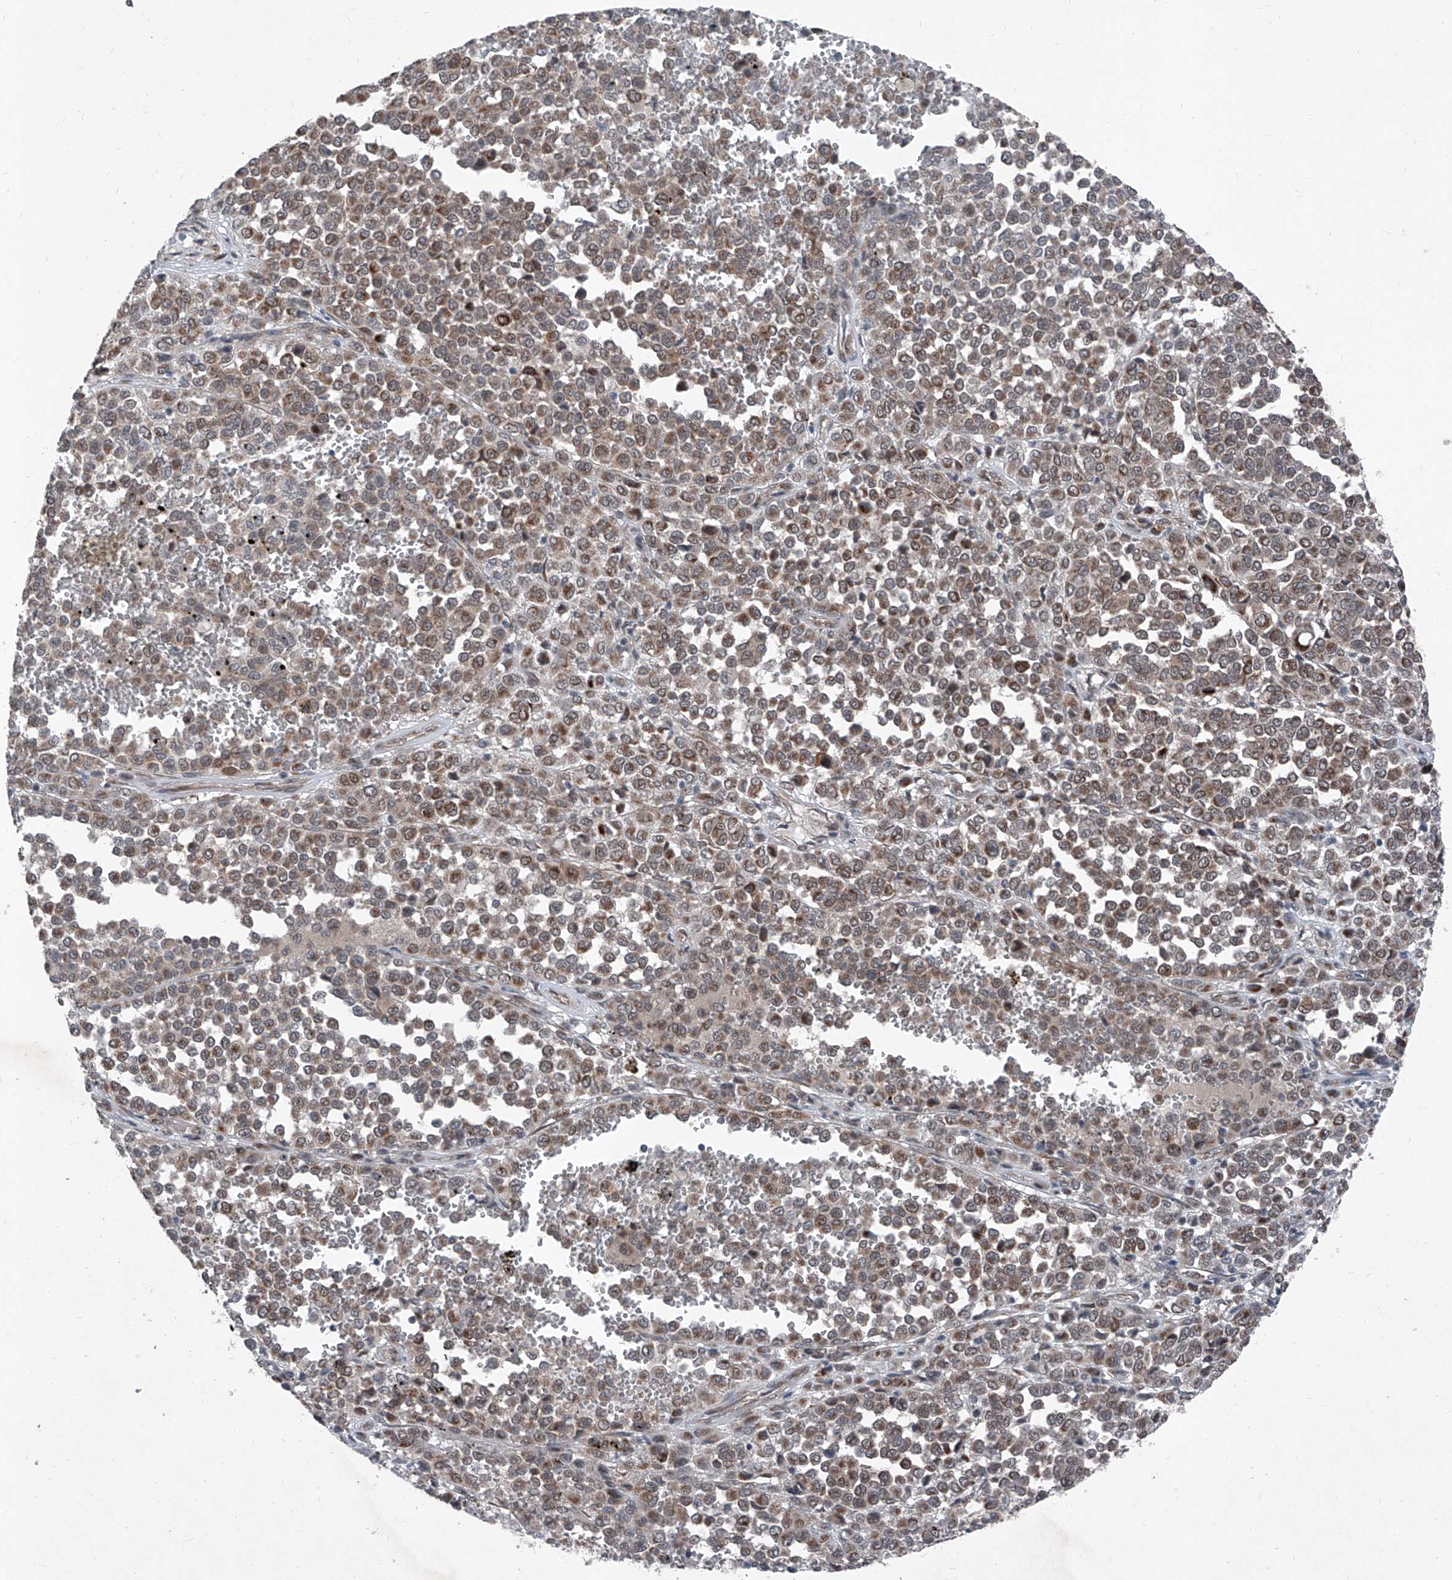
{"staining": {"intensity": "moderate", "quantity": ">75%", "location": "cytoplasmic/membranous"}, "tissue": "melanoma", "cell_type": "Tumor cells", "image_type": "cancer", "snomed": [{"axis": "morphology", "description": "Malignant melanoma, Metastatic site"}, {"axis": "topography", "description": "Pancreas"}], "caption": "A photomicrograph showing moderate cytoplasmic/membranous staining in about >75% of tumor cells in malignant melanoma (metastatic site), as visualized by brown immunohistochemical staining.", "gene": "COA7", "patient": {"sex": "female", "age": 30}}